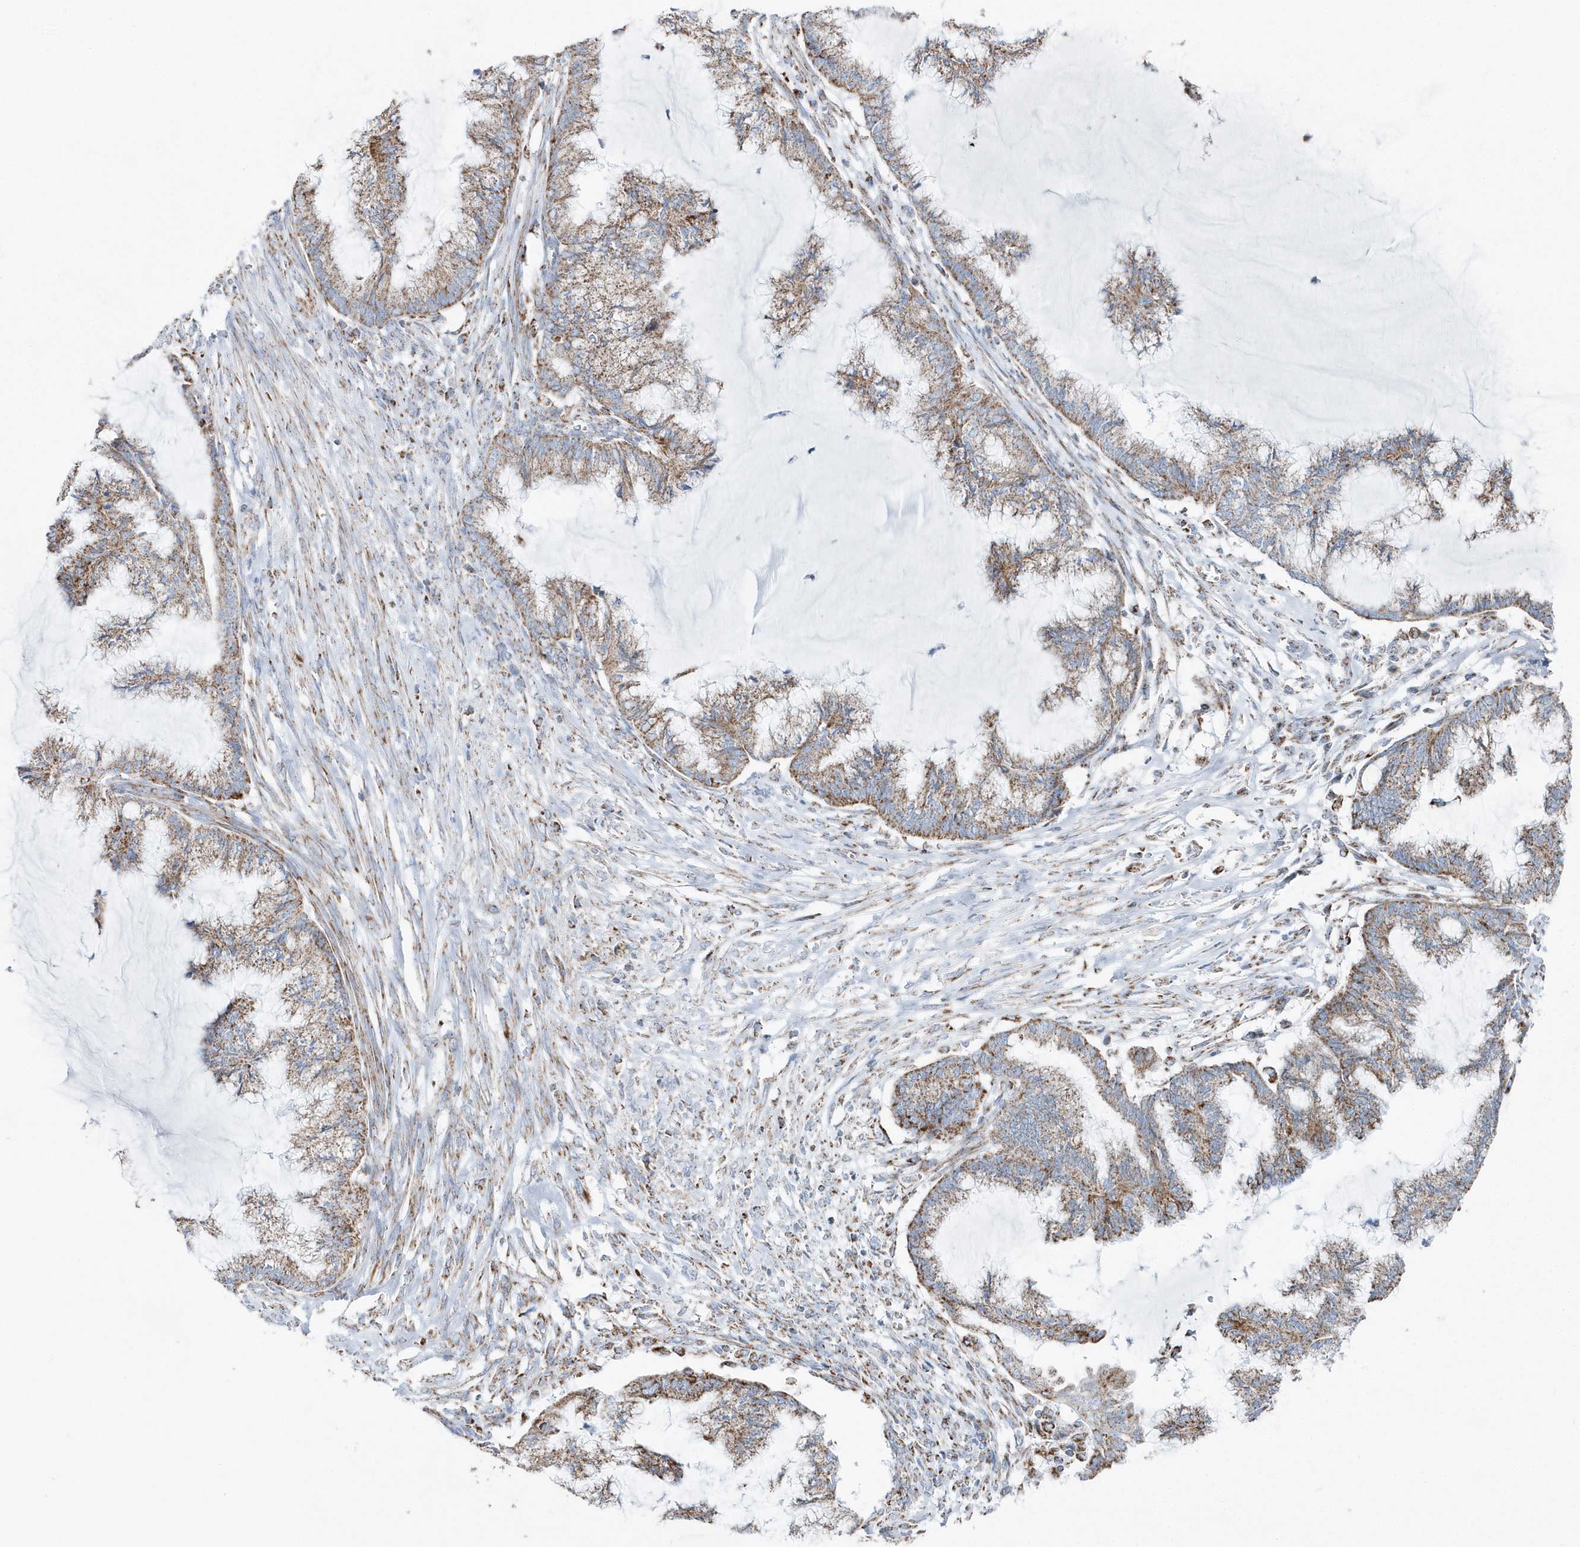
{"staining": {"intensity": "moderate", "quantity": ">75%", "location": "cytoplasmic/membranous"}, "tissue": "endometrial cancer", "cell_type": "Tumor cells", "image_type": "cancer", "snomed": [{"axis": "morphology", "description": "Adenocarcinoma, NOS"}, {"axis": "topography", "description": "Endometrium"}], "caption": "Immunohistochemical staining of adenocarcinoma (endometrial) exhibits medium levels of moderate cytoplasmic/membranous protein expression in about >75% of tumor cells. The staining is performed using DAB (3,3'-diaminobenzidine) brown chromogen to label protein expression. The nuclei are counter-stained blue using hematoxylin.", "gene": "TMCO6", "patient": {"sex": "female", "age": 86}}